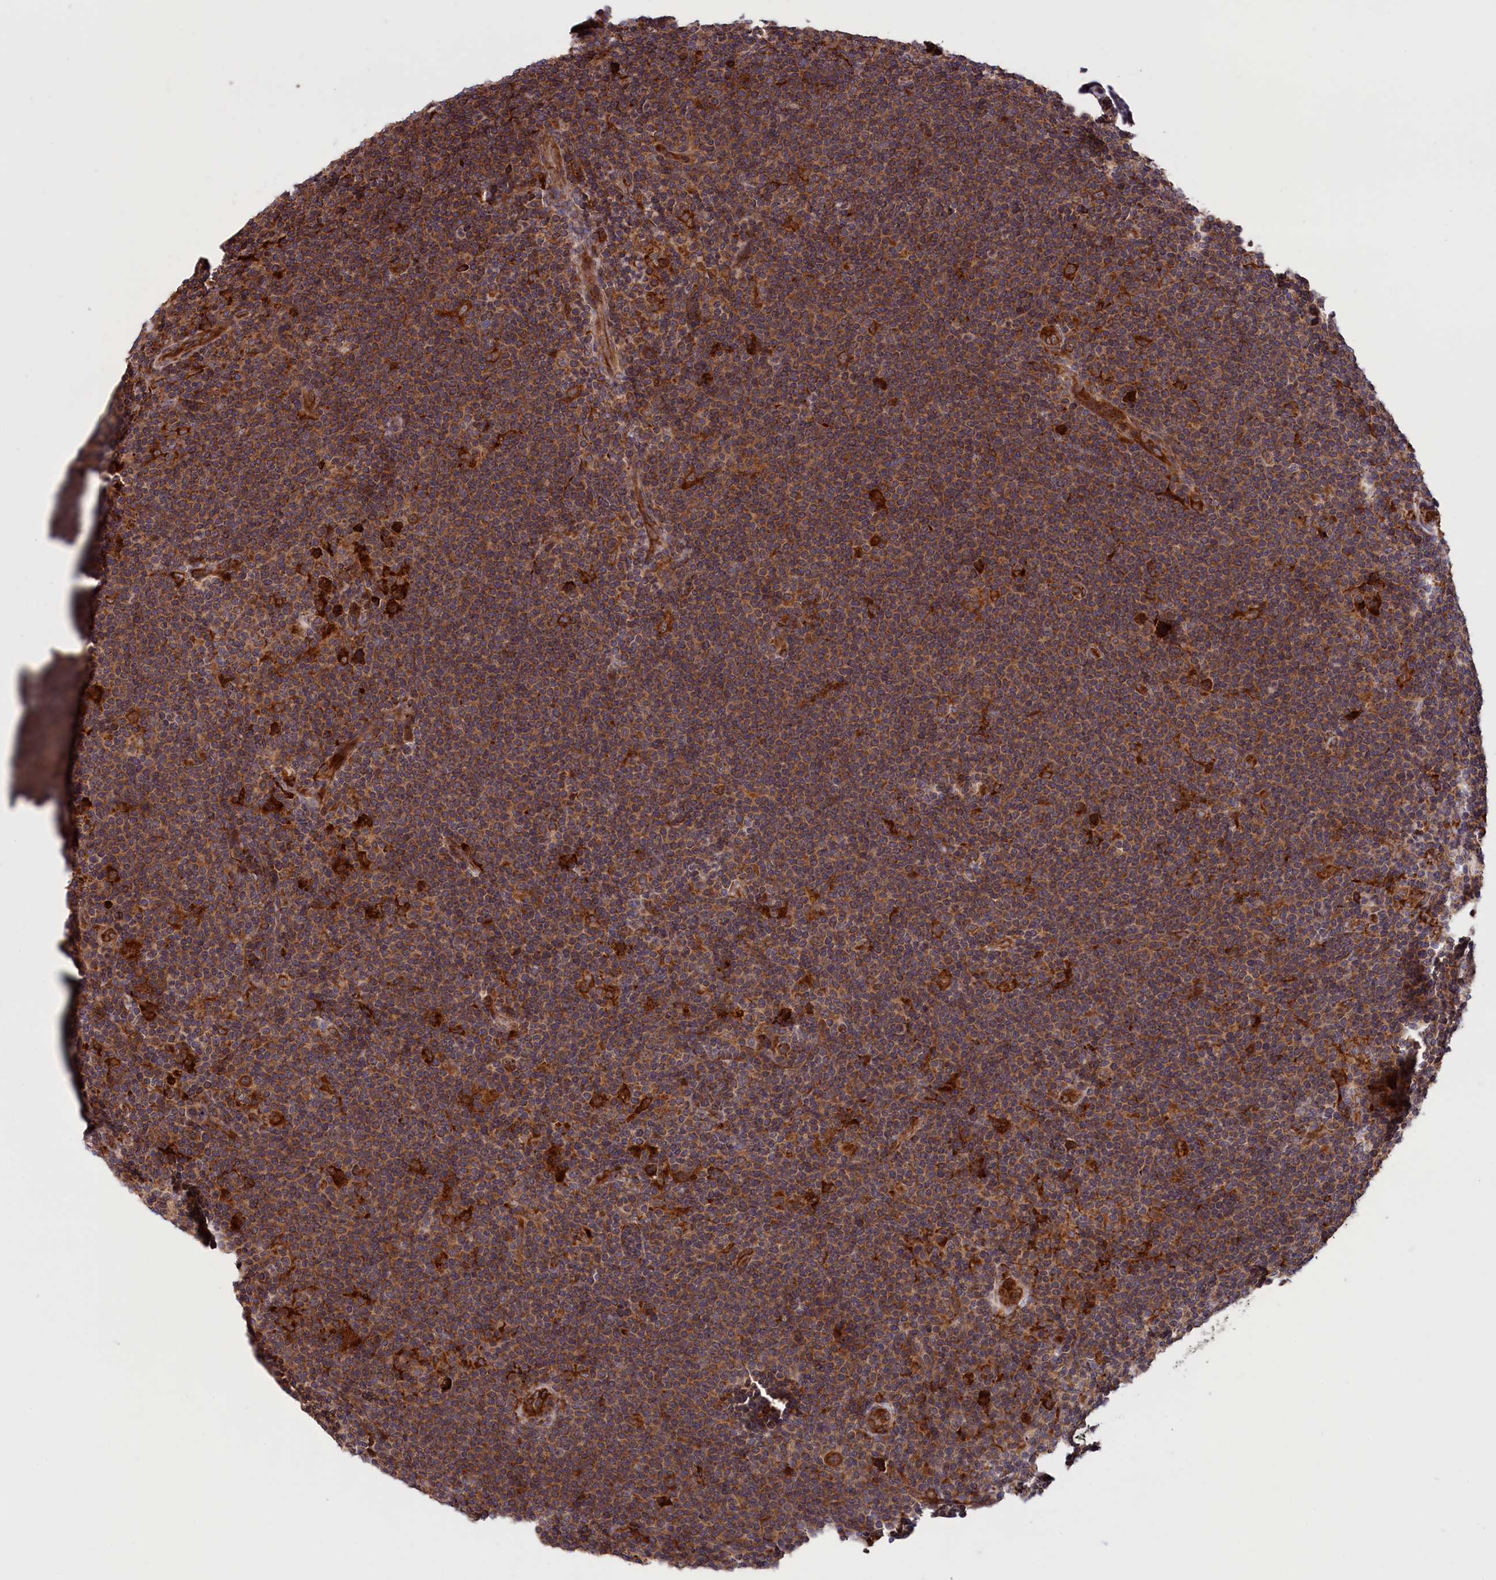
{"staining": {"intensity": "strong", "quantity": "25%-75%", "location": "cytoplasmic/membranous"}, "tissue": "lymphoma", "cell_type": "Tumor cells", "image_type": "cancer", "snomed": [{"axis": "morphology", "description": "Hodgkin's disease, NOS"}, {"axis": "topography", "description": "Lymph node"}], "caption": "IHC (DAB (3,3'-diaminobenzidine)) staining of human Hodgkin's disease demonstrates strong cytoplasmic/membranous protein staining in about 25%-75% of tumor cells.", "gene": "PLA2G4C", "patient": {"sex": "female", "age": 57}}